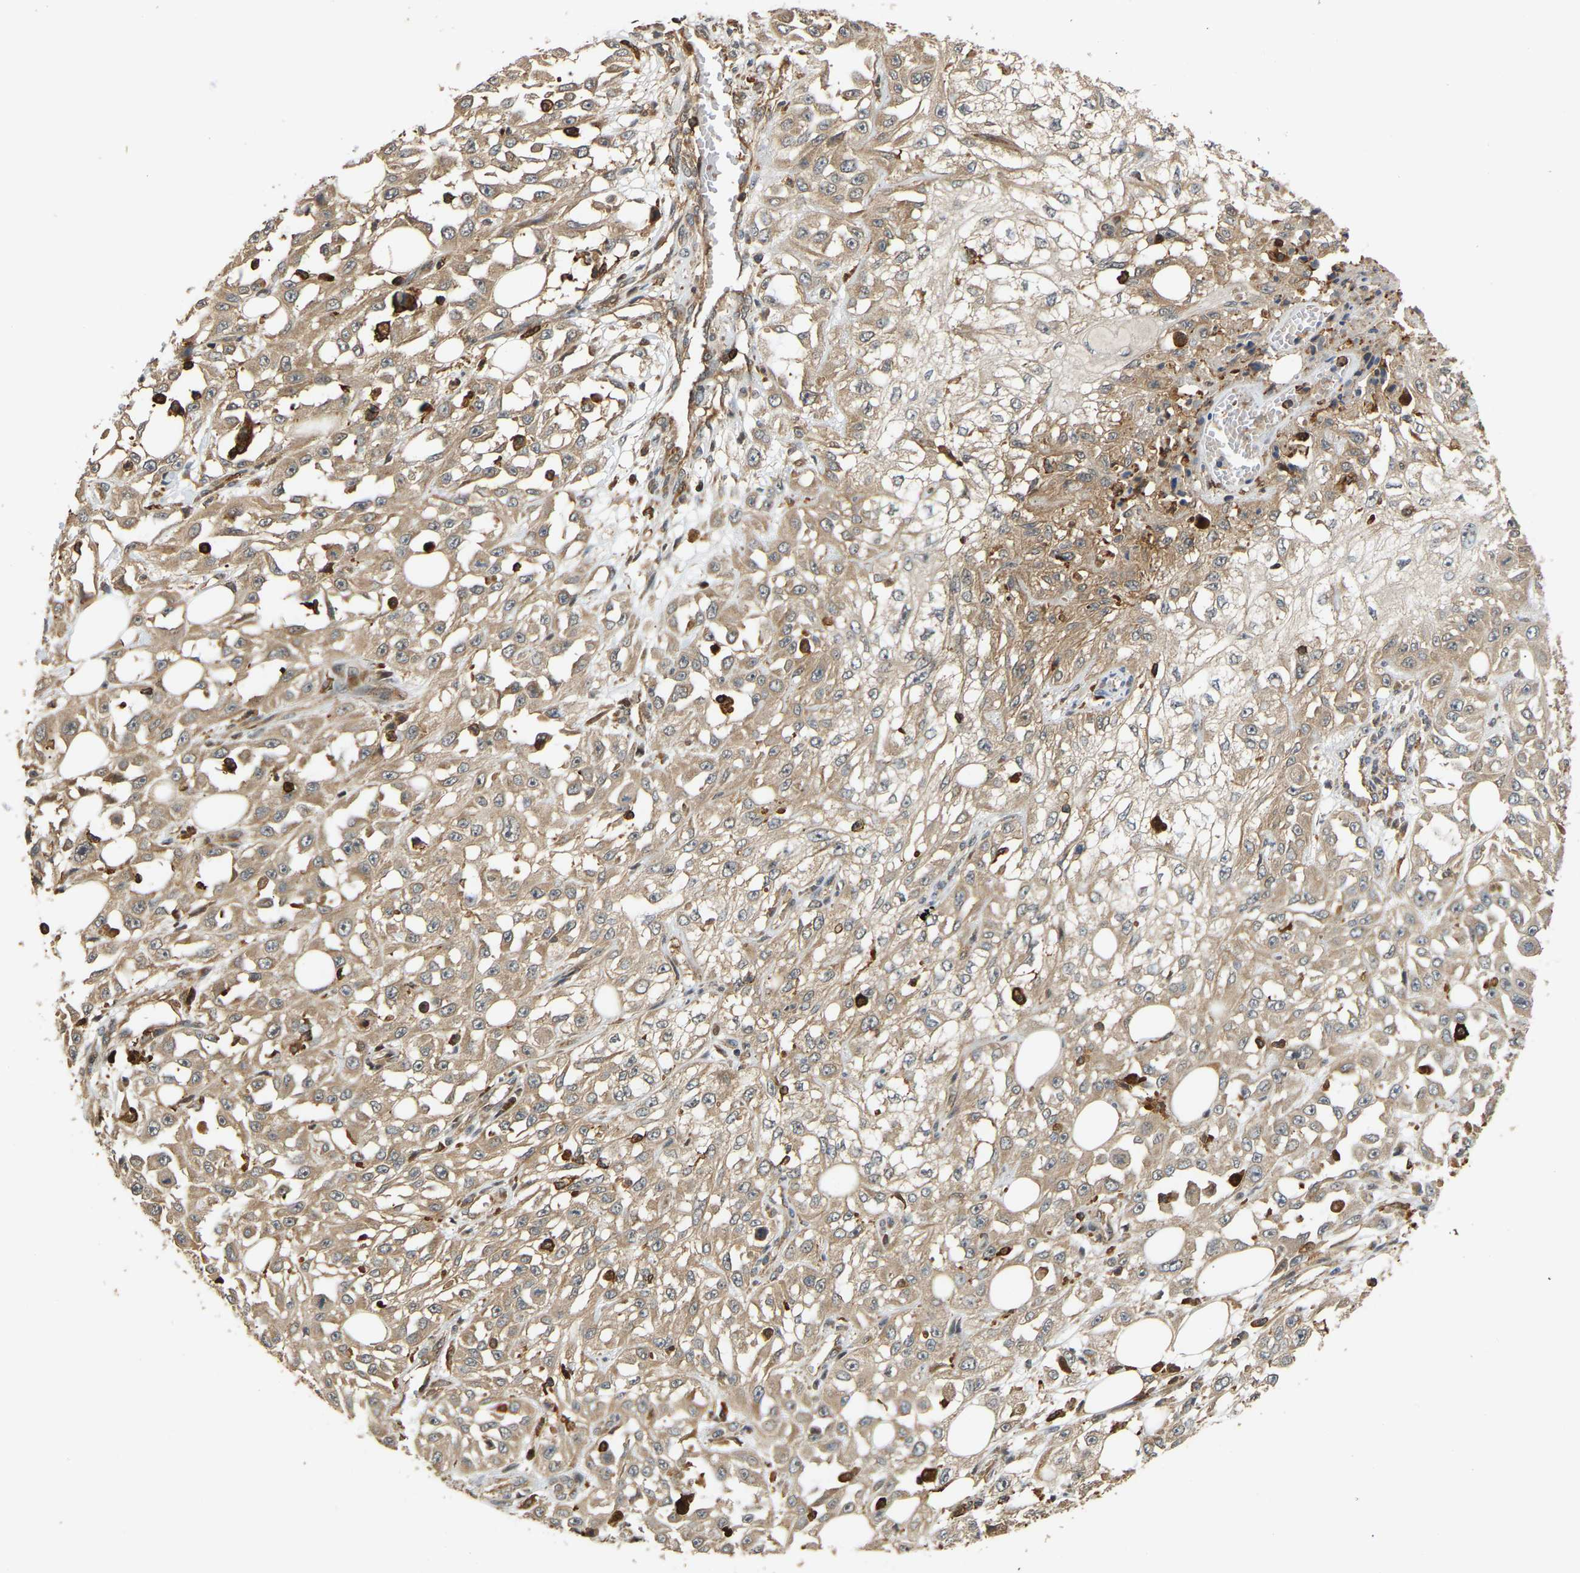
{"staining": {"intensity": "weak", "quantity": ">75%", "location": "cytoplasmic/membranous"}, "tissue": "skin cancer", "cell_type": "Tumor cells", "image_type": "cancer", "snomed": [{"axis": "morphology", "description": "Squamous cell carcinoma, NOS"}, {"axis": "morphology", "description": "Squamous cell carcinoma, metastatic, NOS"}, {"axis": "topography", "description": "Skin"}, {"axis": "topography", "description": "Lymph node"}], "caption": "Brown immunohistochemical staining in skin squamous cell carcinoma reveals weak cytoplasmic/membranous positivity in about >75% of tumor cells.", "gene": "GOPC", "patient": {"sex": "male", "age": 75}}